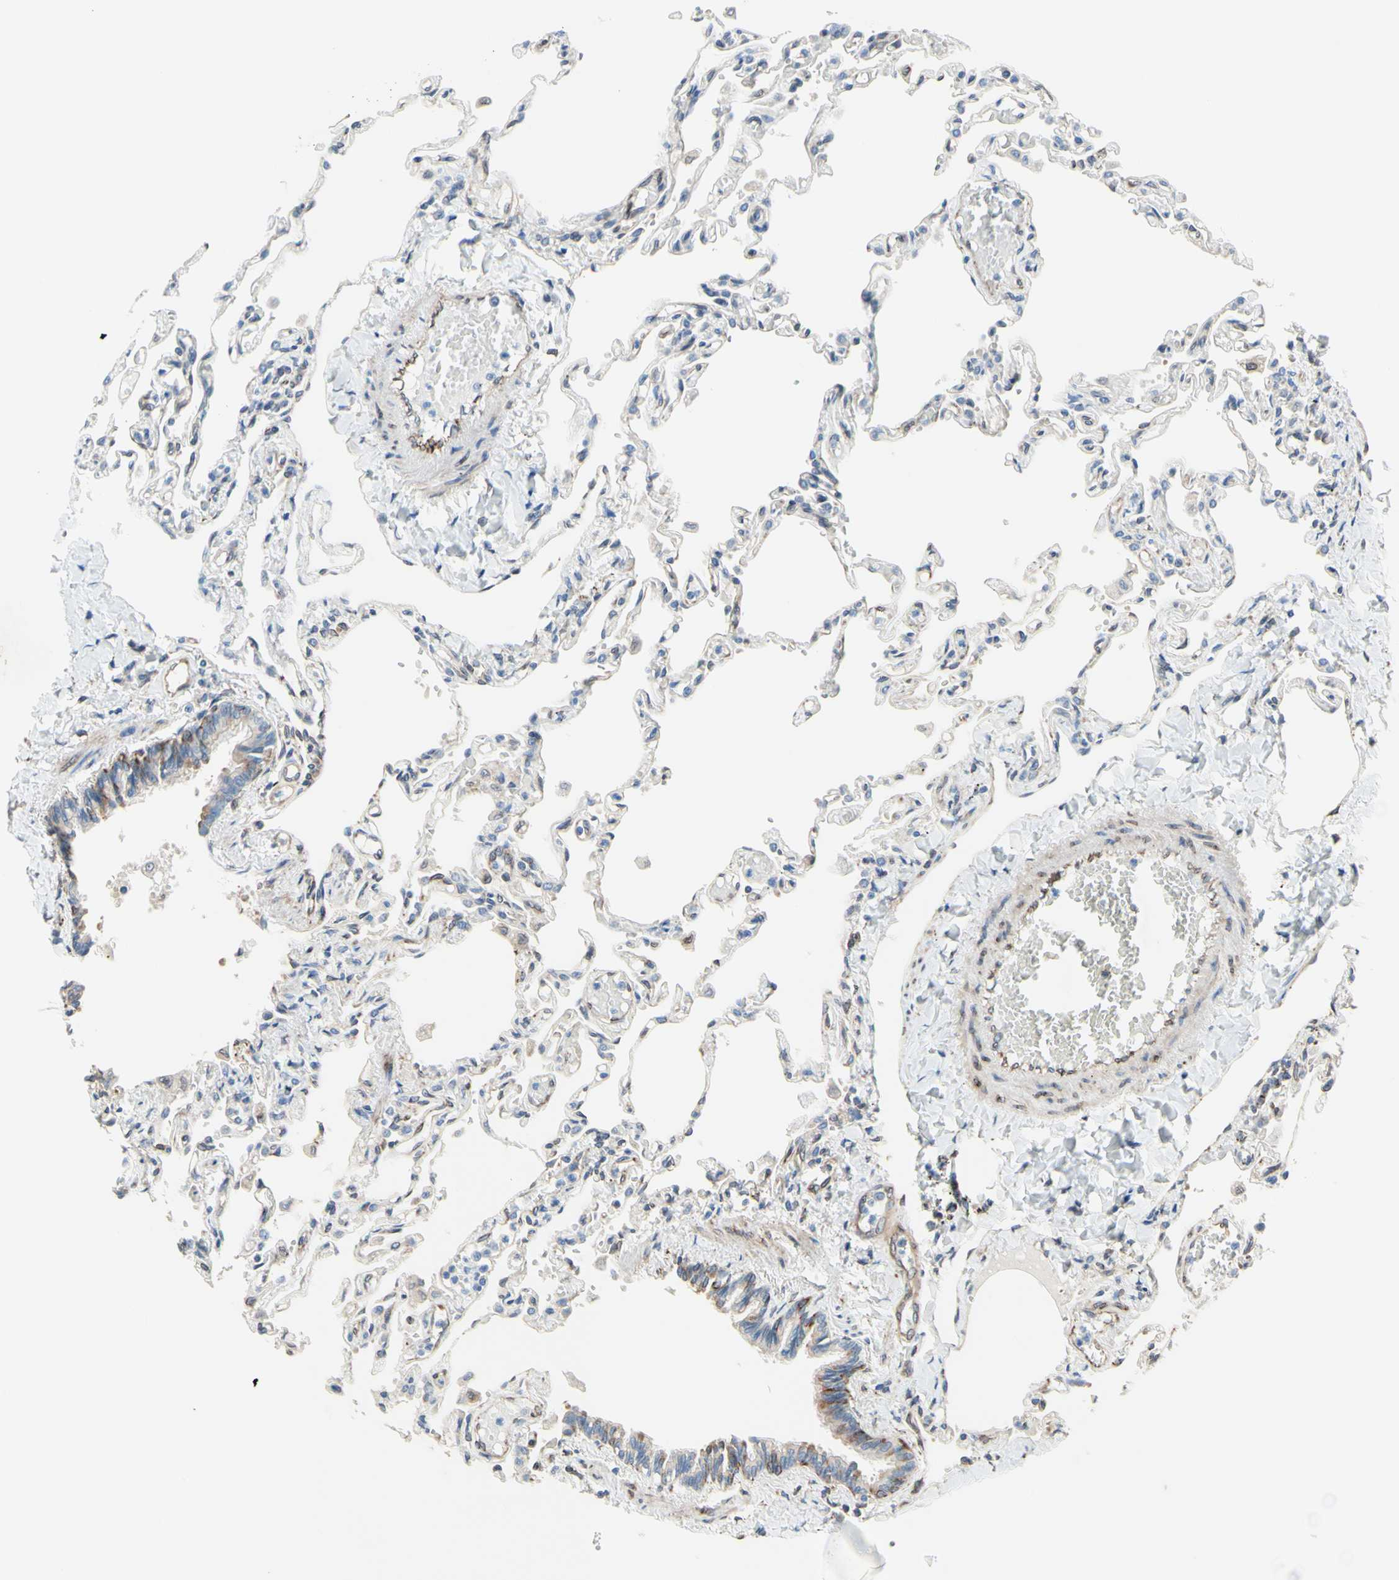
{"staining": {"intensity": "weak", "quantity": "25%-75%", "location": "cytoplasmic/membranous"}, "tissue": "lung", "cell_type": "Alveolar cells", "image_type": "normal", "snomed": [{"axis": "morphology", "description": "Normal tissue, NOS"}, {"axis": "topography", "description": "Lung"}], "caption": "Immunohistochemical staining of normal human lung reveals weak cytoplasmic/membranous protein staining in about 25%-75% of alveolar cells.", "gene": "TRAF2", "patient": {"sex": "male", "age": 21}}